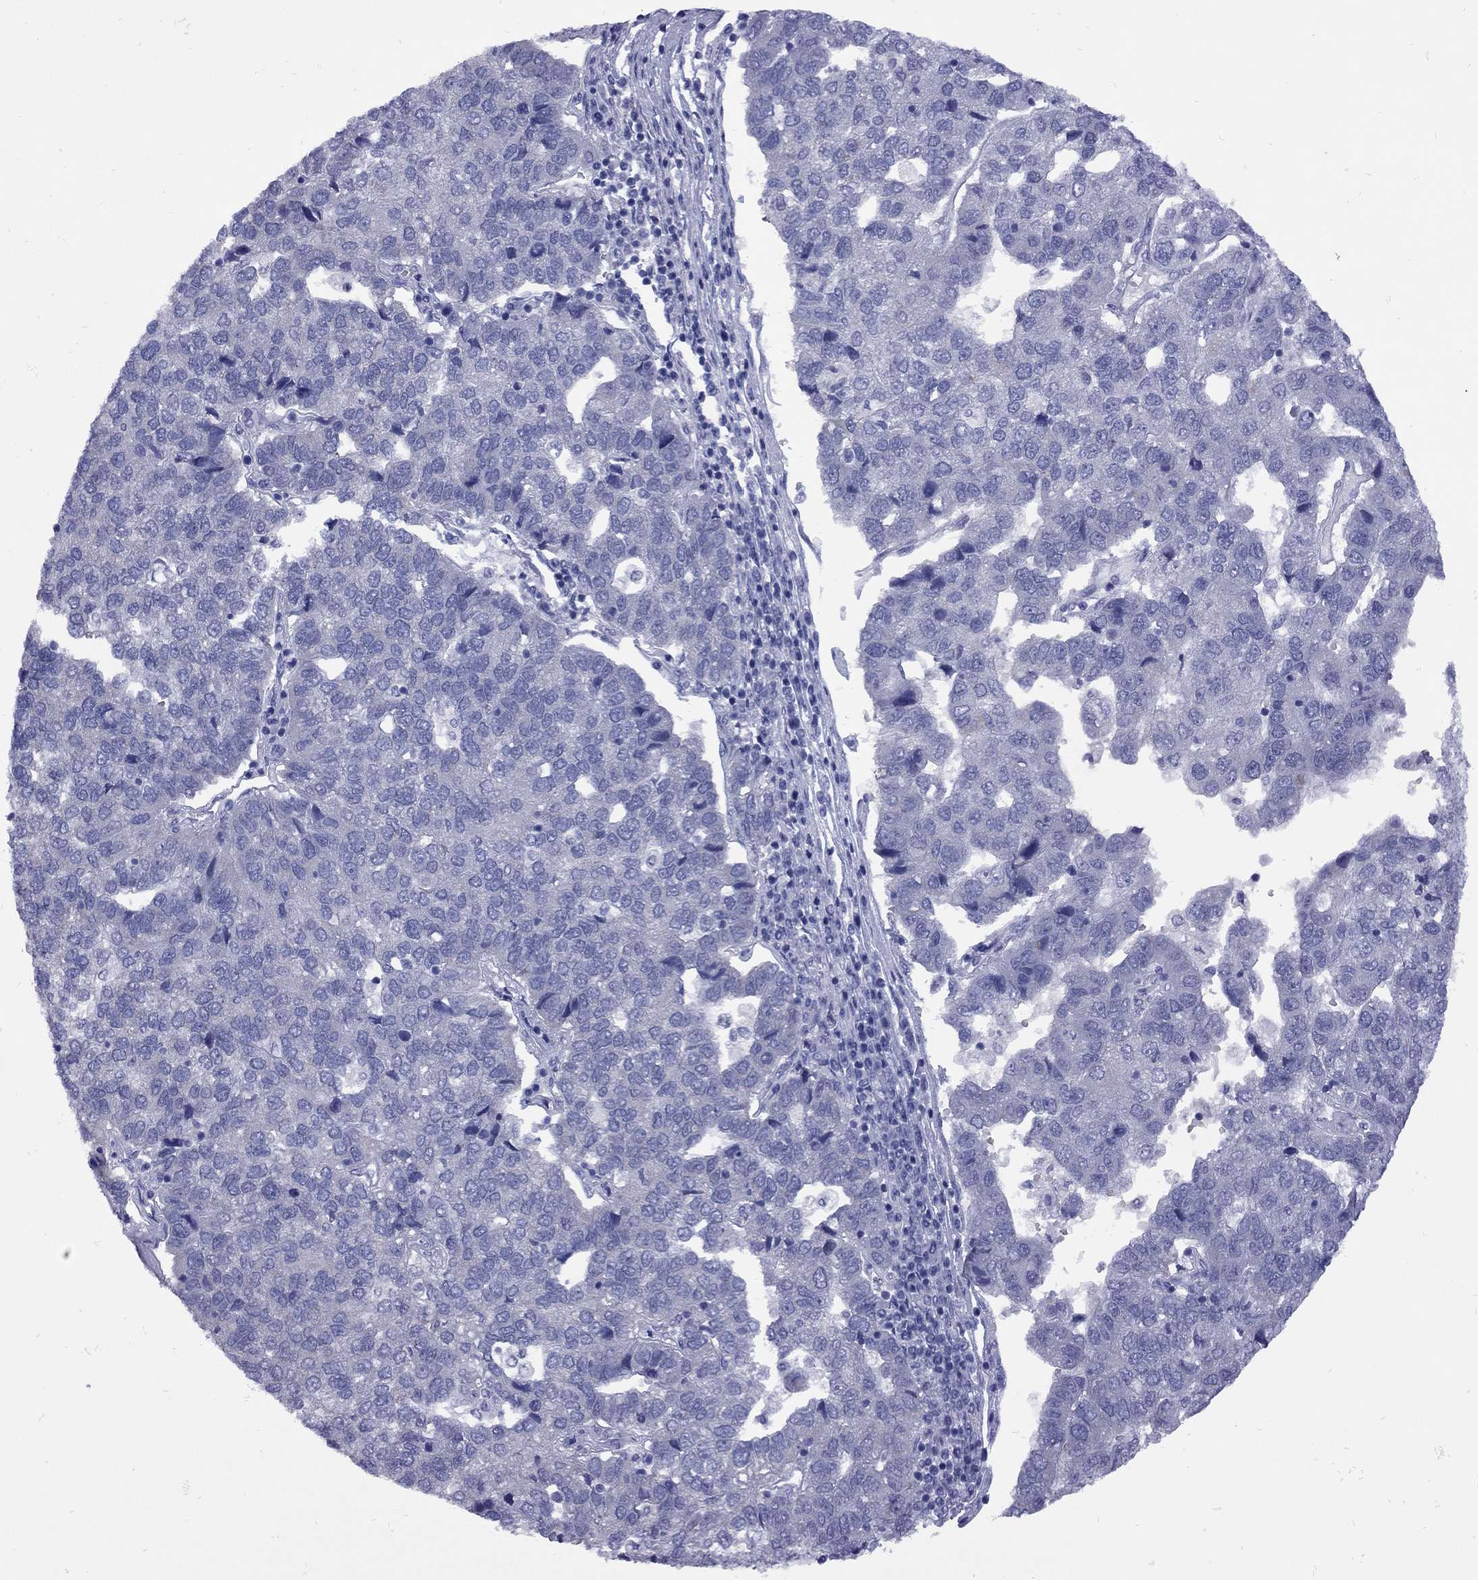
{"staining": {"intensity": "negative", "quantity": "none", "location": "none"}, "tissue": "pancreatic cancer", "cell_type": "Tumor cells", "image_type": "cancer", "snomed": [{"axis": "morphology", "description": "Adenocarcinoma, NOS"}, {"axis": "topography", "description": "Pancreas"}], "caption": "Micrograph shows no significant protein staining in tumor cells of pancreatic adenocarcinoma. (DAB (3,3'-diaminobenzidine) IHC with hematoxylin counter stain).", "gene": "EPPIN", "patient": {"sex": "female", "age": 61}}